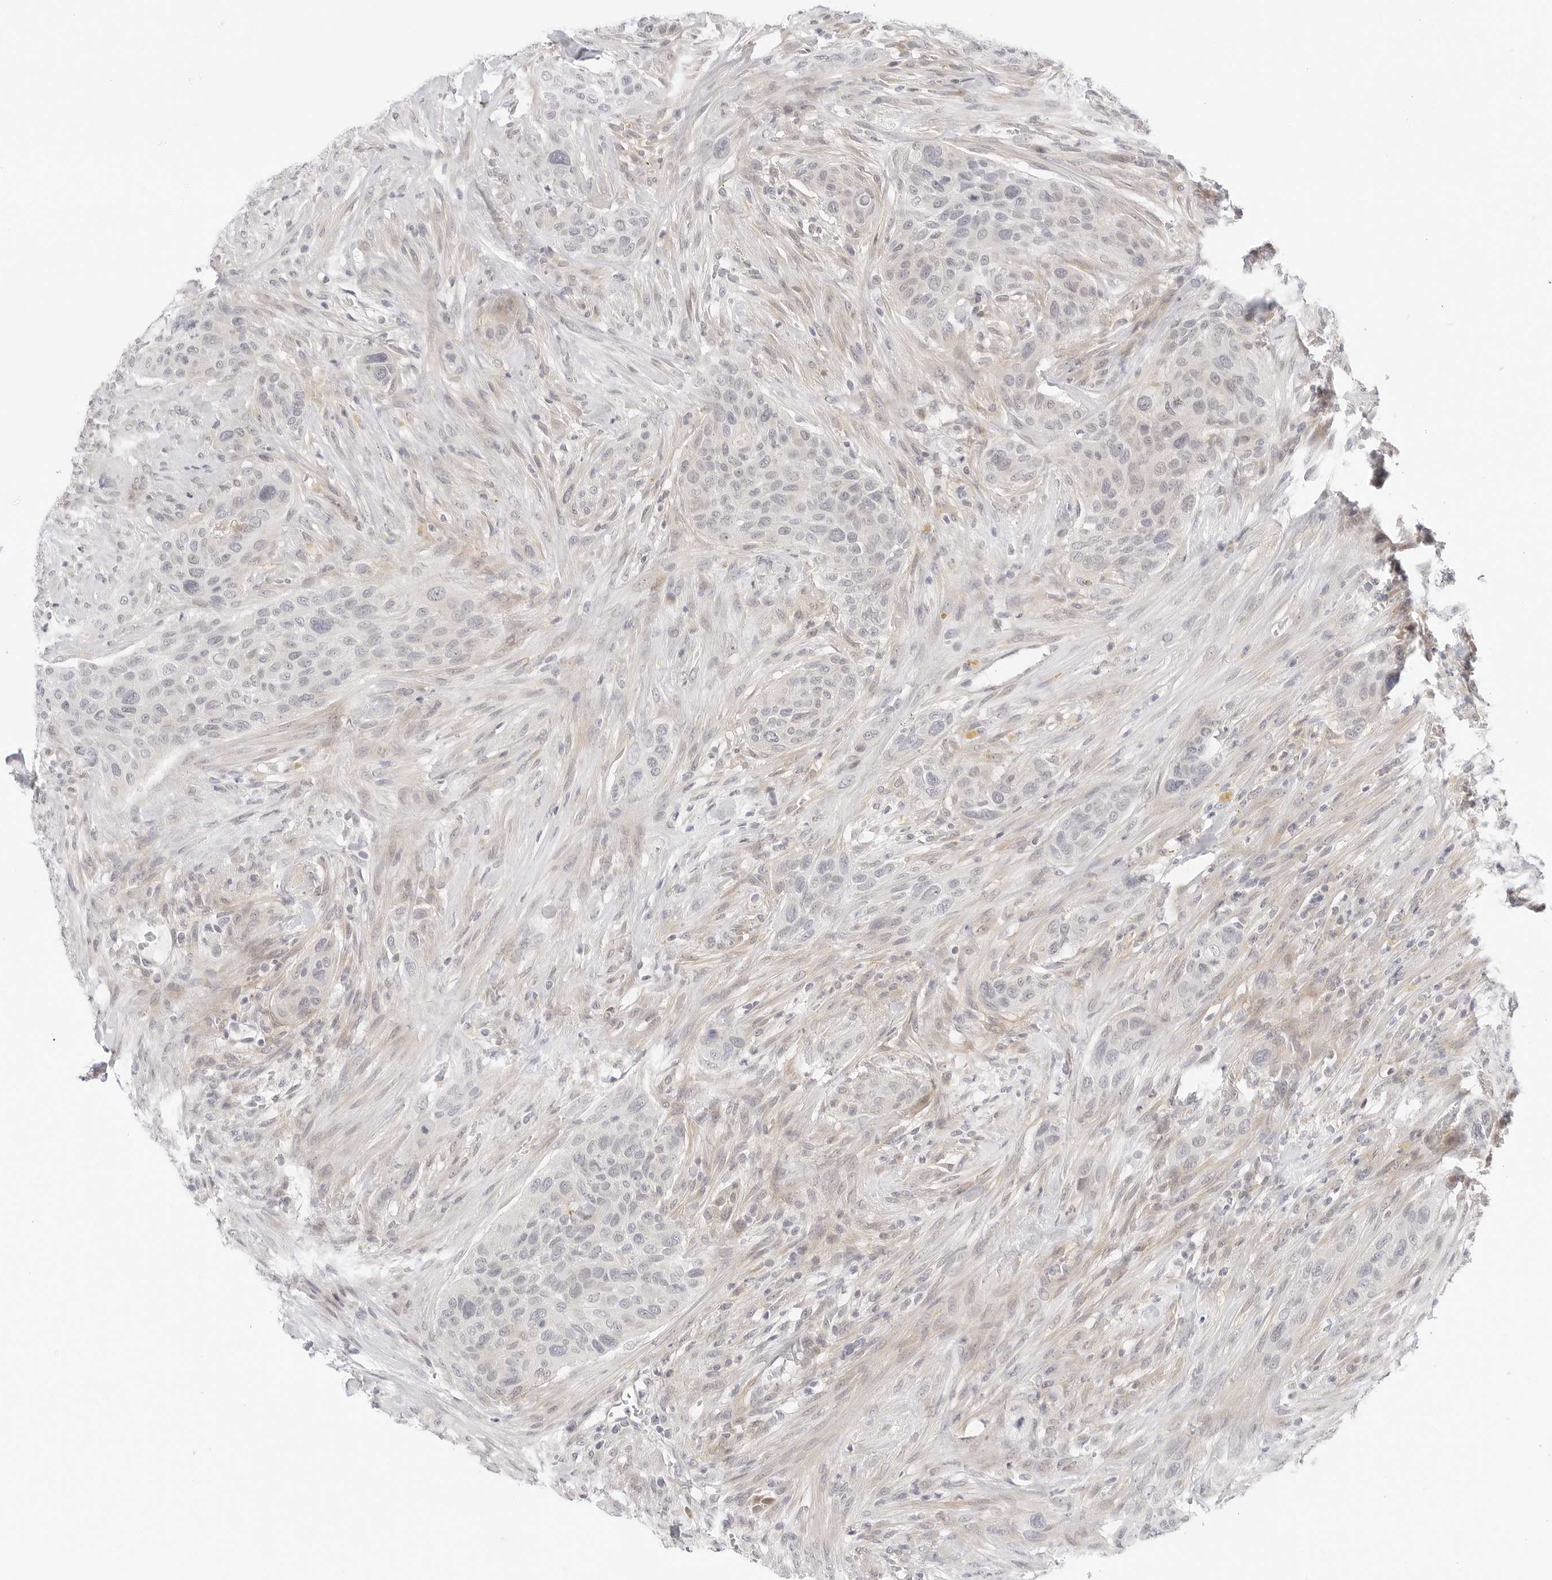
{"staining": {"intensity": "negative", "quantity": "none", "location": "none"}, "tissue": "urothelial cancer", "cell_type": "Tumor cells", "image_type": "cancer", "snomed": [{"axis": "morphology", "description": "Urothelial carcinoma, High grade"}, {"axis": "topography", "description": "Urinary bladder"}], "caption": "Immunohistochemical staining of human high-grade urothelial carcinoma demonstrates no significant positivity in tumor cells.", "gene": "TCP1", "patient": {"sex": "male", "age": 35}}